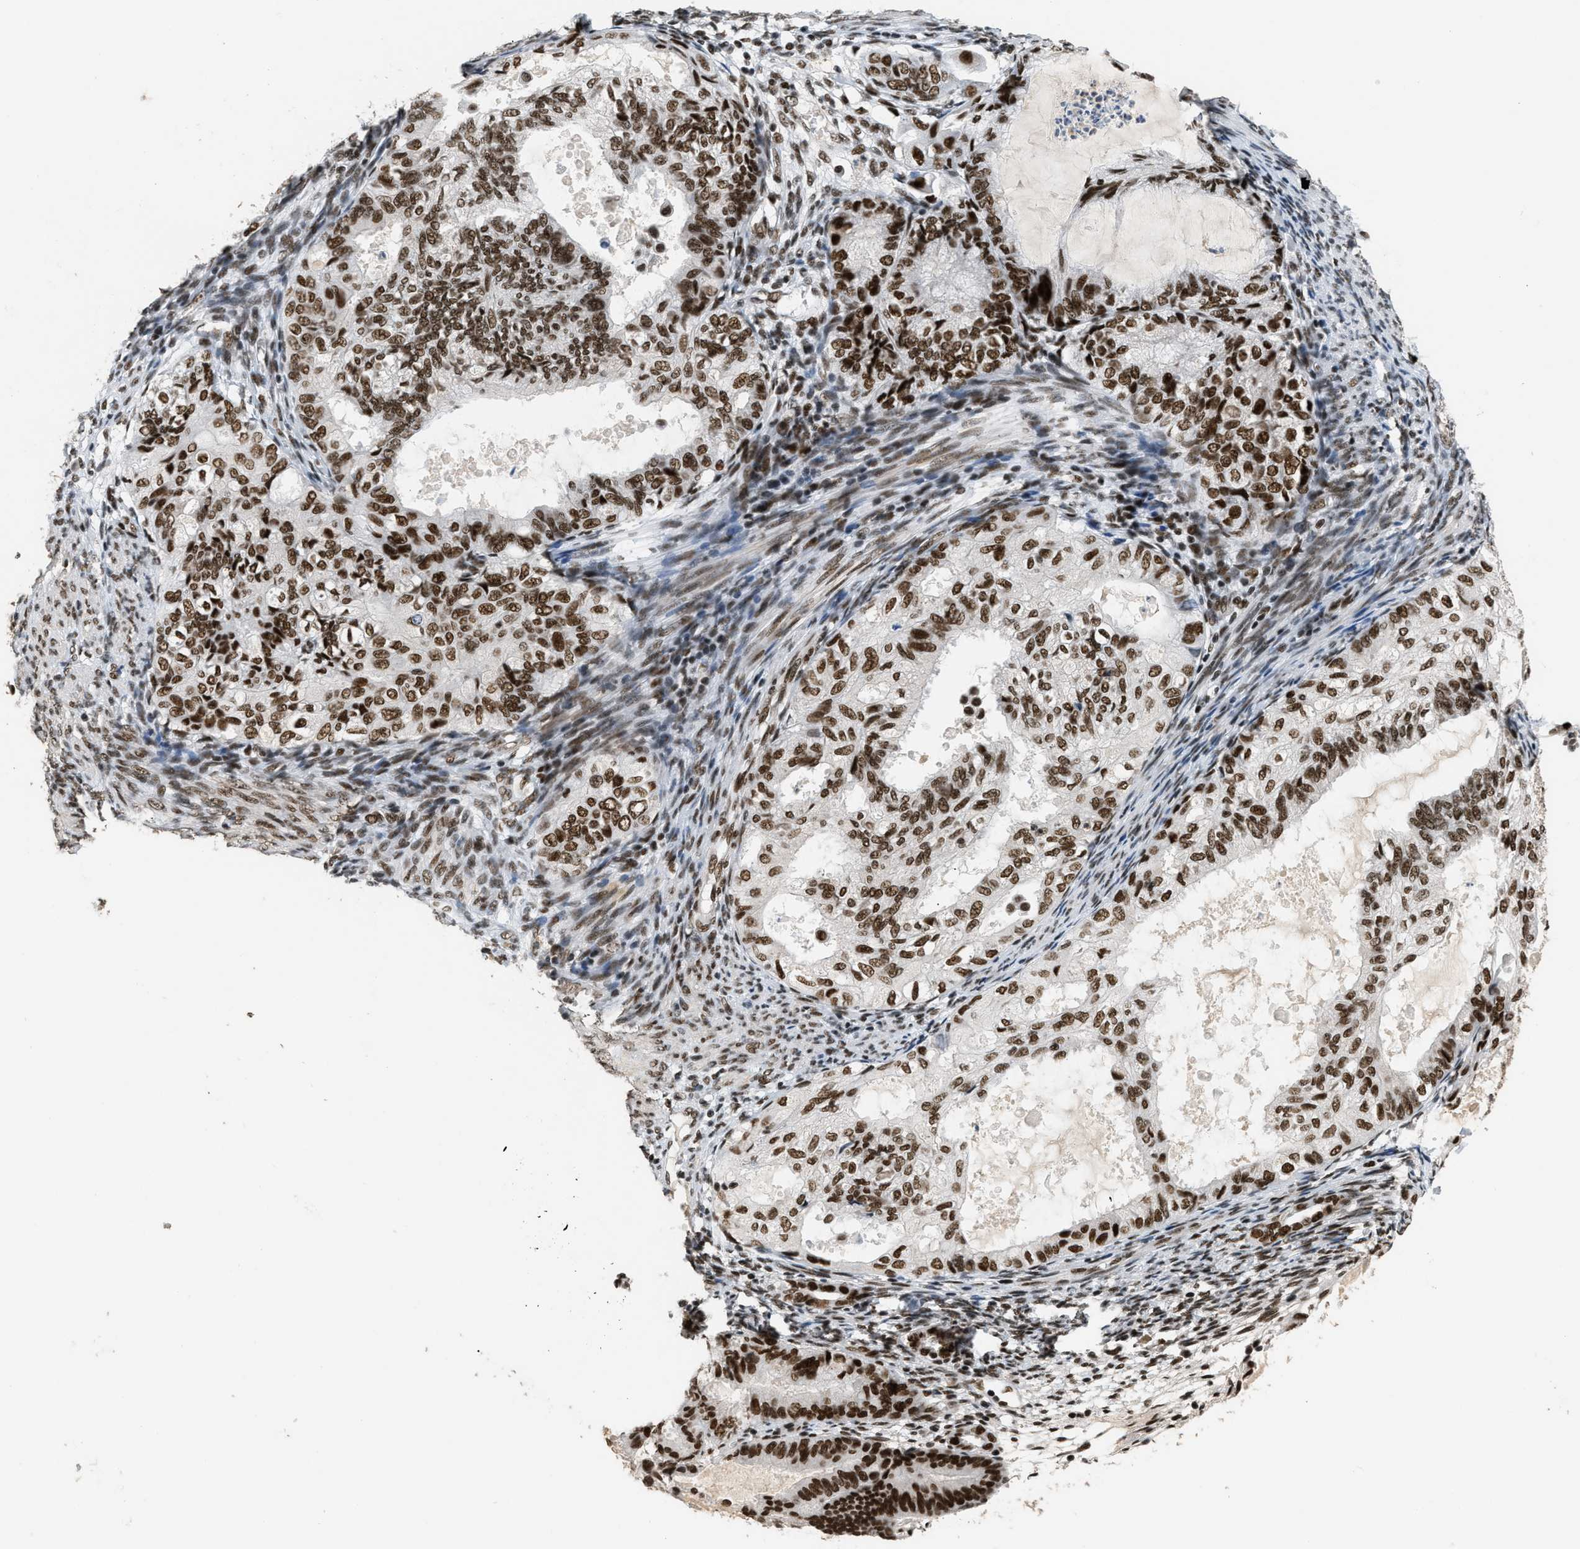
{"staining": {"intensity": "strong", "quantity": ">75%", "location": "nuclear"}, "tissue": "cervical cancer", "cell_type": "Tumor cells", "image_type": "cancer", "snomed": [{"axis": "morphology", "description": "Normal tissue, NOS"}, {"axis": "morphology", "description": "Adenocarcinoma, NOS"}, {"axis": "topography", "description": "Cervix"}, {"axis": "topography", "description": "Endometrium"}], "caption": "Cervical cancer (adenocarcinoma) stained with immunohistochemistry demonstrates strong nuclear positivity in approximately >75% of tumor cells. Using DAB (3,3'-diaminobenzidine) (brown) and hematoxylin (blue) stains, captured at high magnification using brightfield microscopy.", "gene": "SMARCB1", "patient": {"sex": "female", "age": 86}}